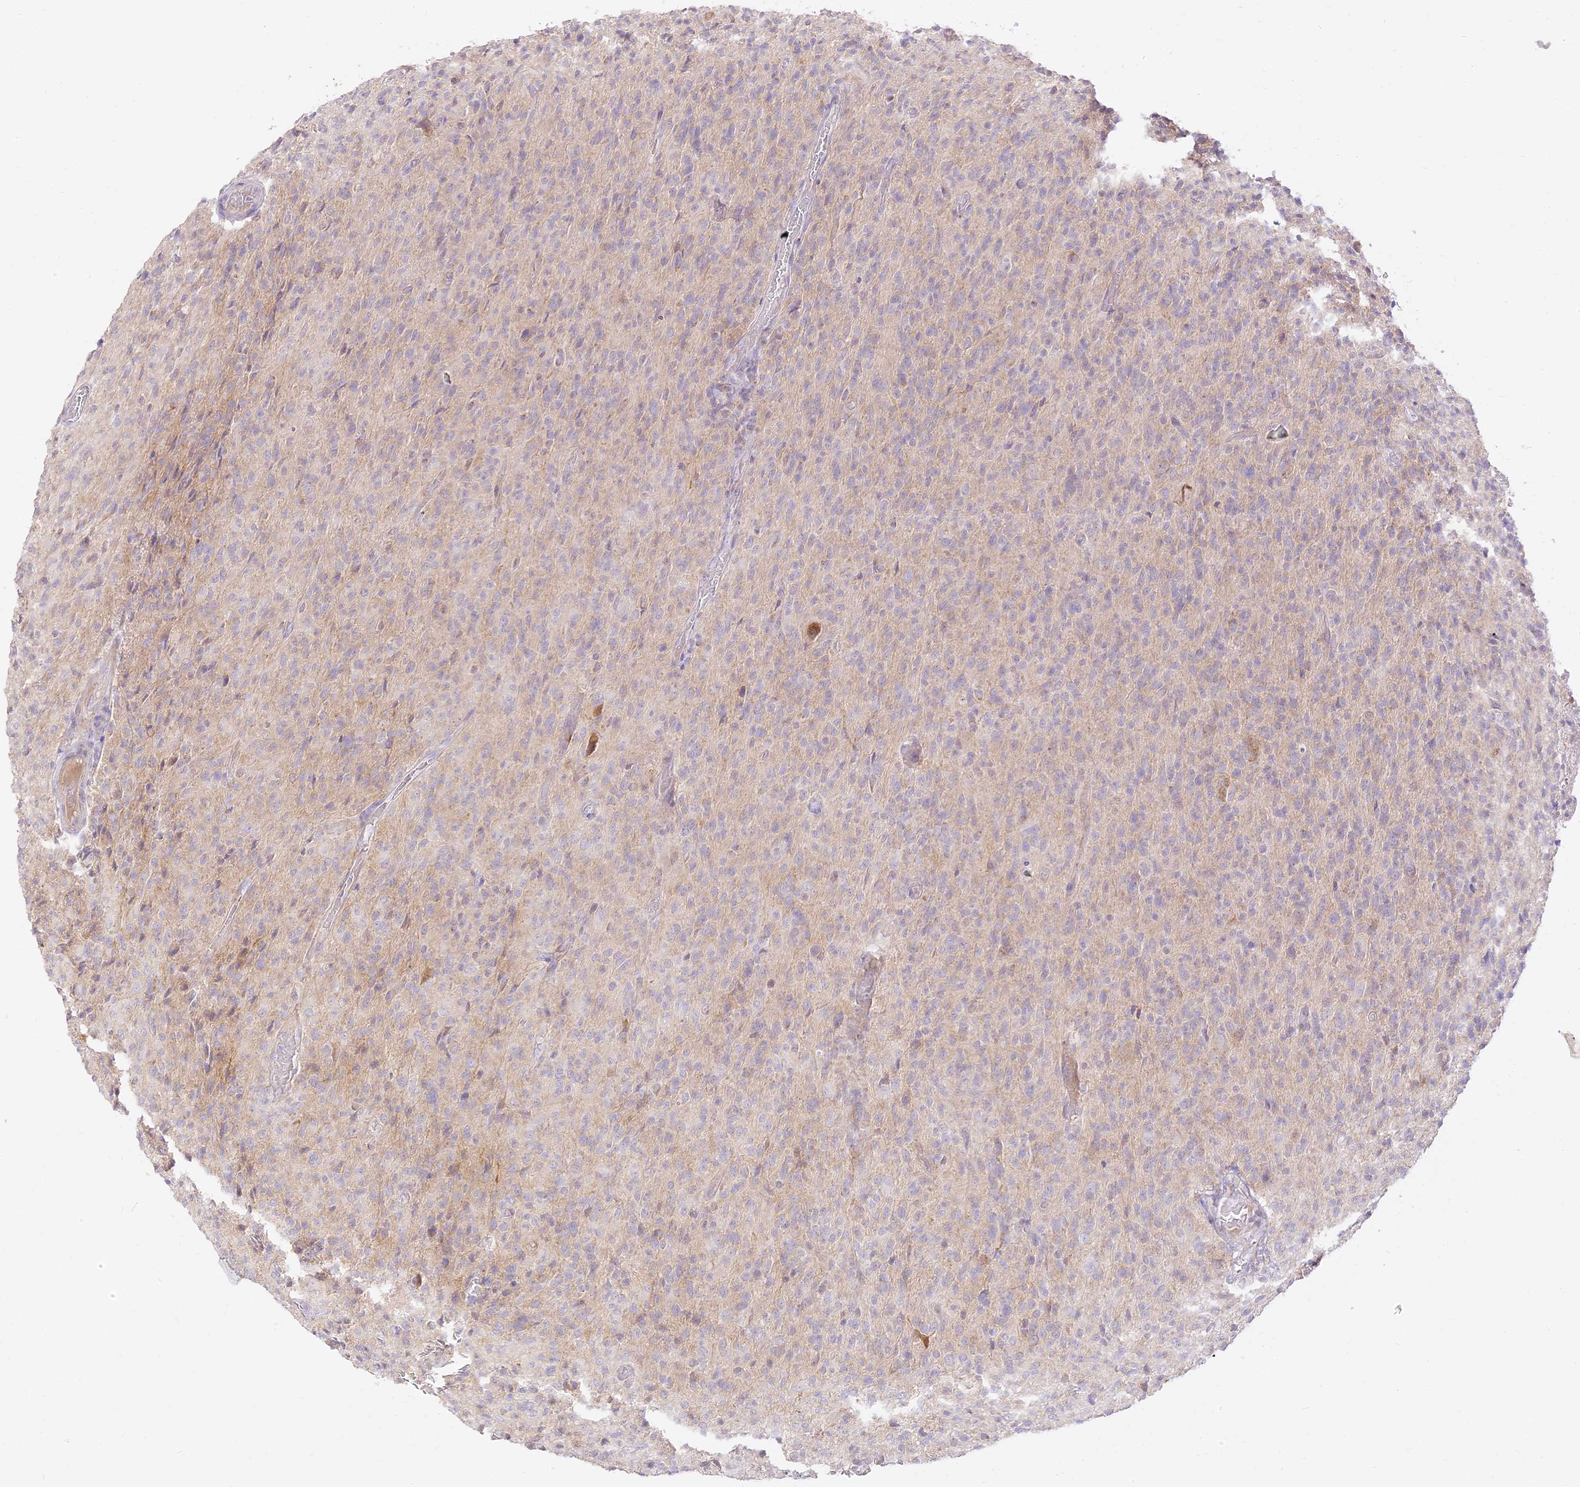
{"staining": {"intensity": "negative", "quantity": "none", "location": "none"}, "tissue": "glioma", "cell_type": "Tumor cells", "image_type": "cancer", "snomed": [{"axis": "morphology", "description": "Glioma, malignant, High grade"}, {"axis": "topography", "description": "Brain"}], "caption": "Tumor cells are negative for protein expression in human malignant glioma (high-grade).", "gene": "LRRC15", "patient": {"sex": "female", "age": 57}}